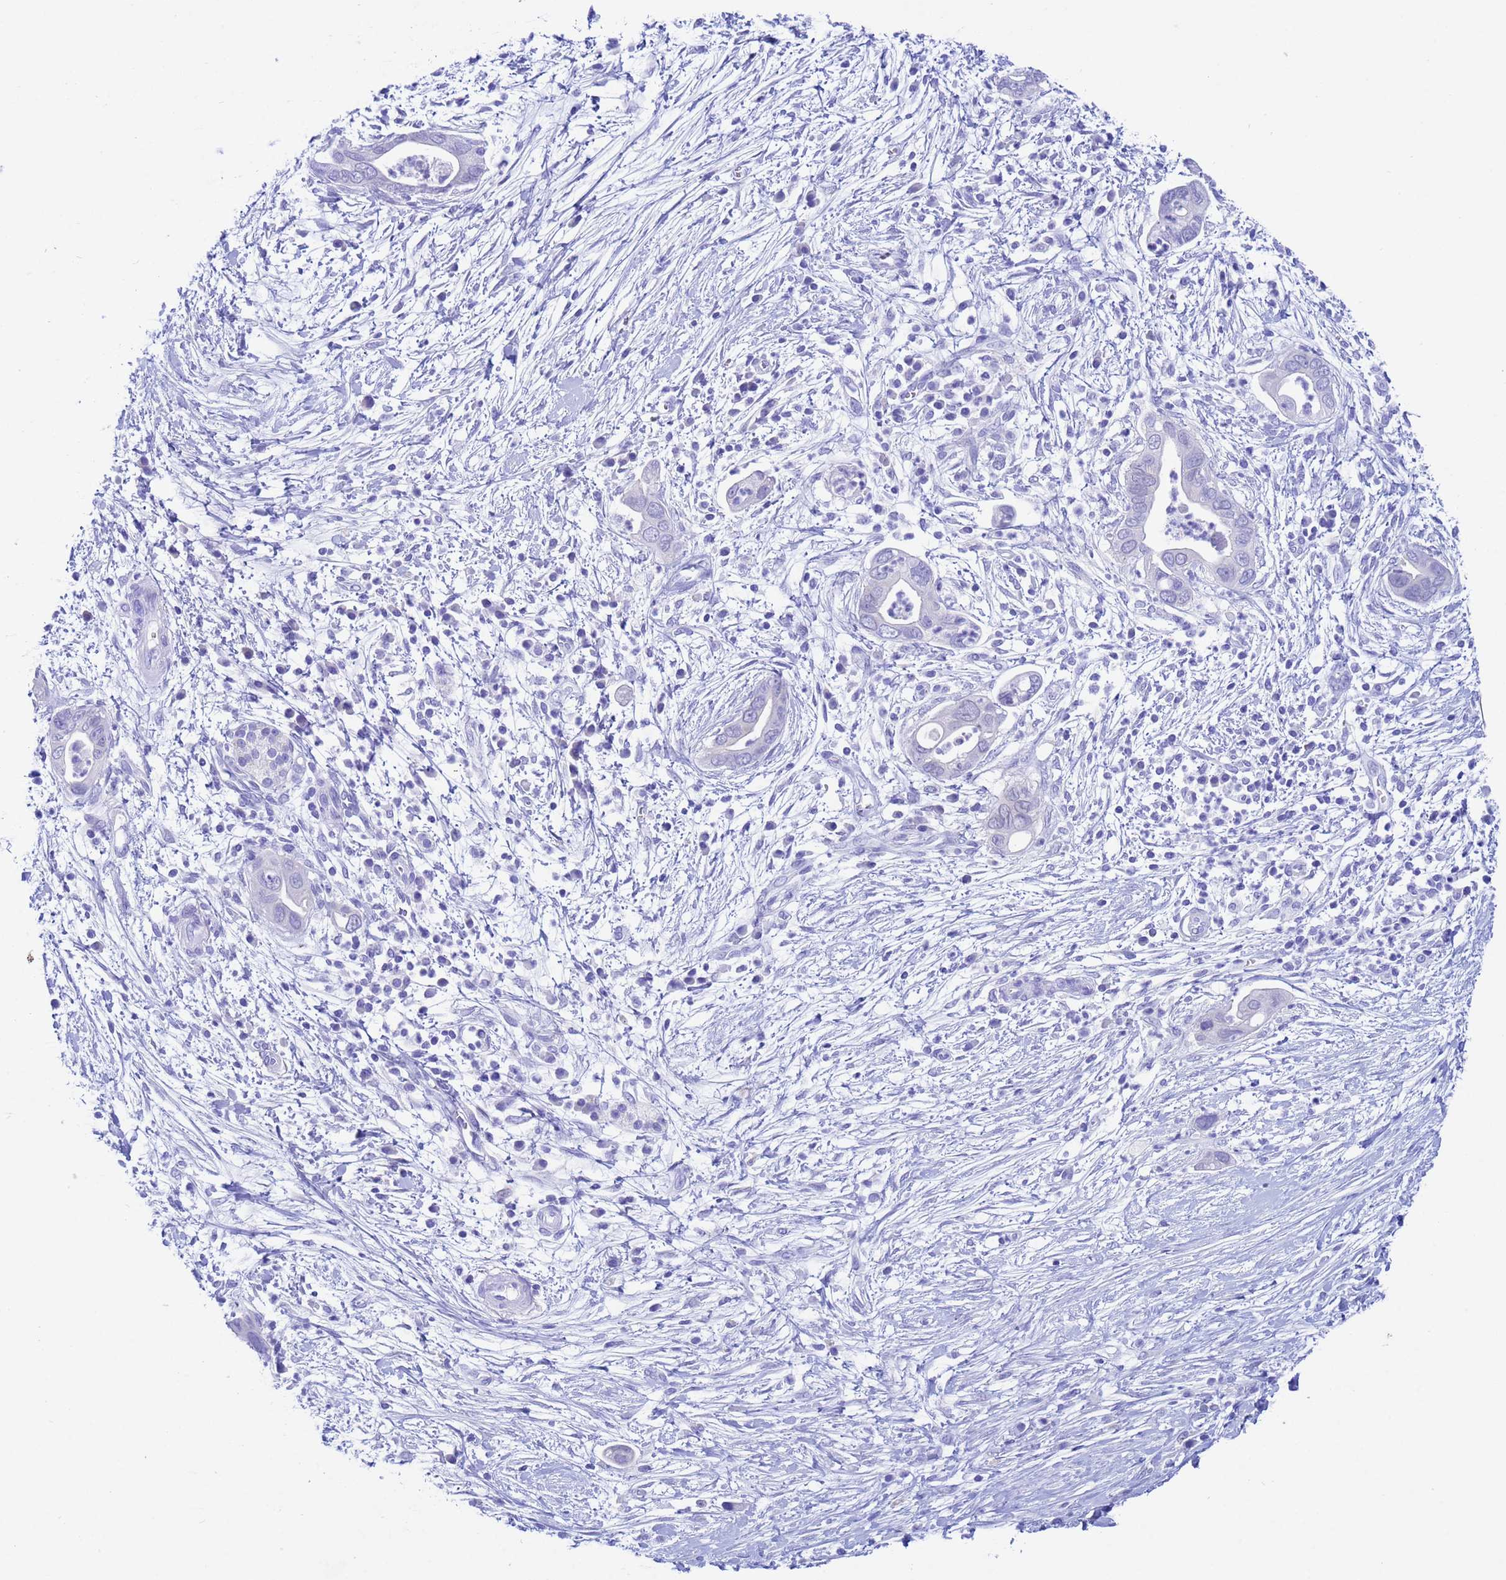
{"staining": {"intensity": "negative", "quantity": "none", "location": "none"}, "tissue": "pancreatic cancer", "cell_type": "Tumor cells", "image_type": "cancer", "snomed": [{"axis": "morphology", "description": "Adenocarcinoma, NOS"}, {"axis": "topography", "description": "Pancreas"}], "caption": "Immunohistochemistry (IHC) histopathology image of neoplastic tissue: human pancreatic cancer stained with DAB demonstrates no significant protein staining in tumor cells.", "gene": "AKR1C2", "patient": {"sex": "male", "age": 75}}